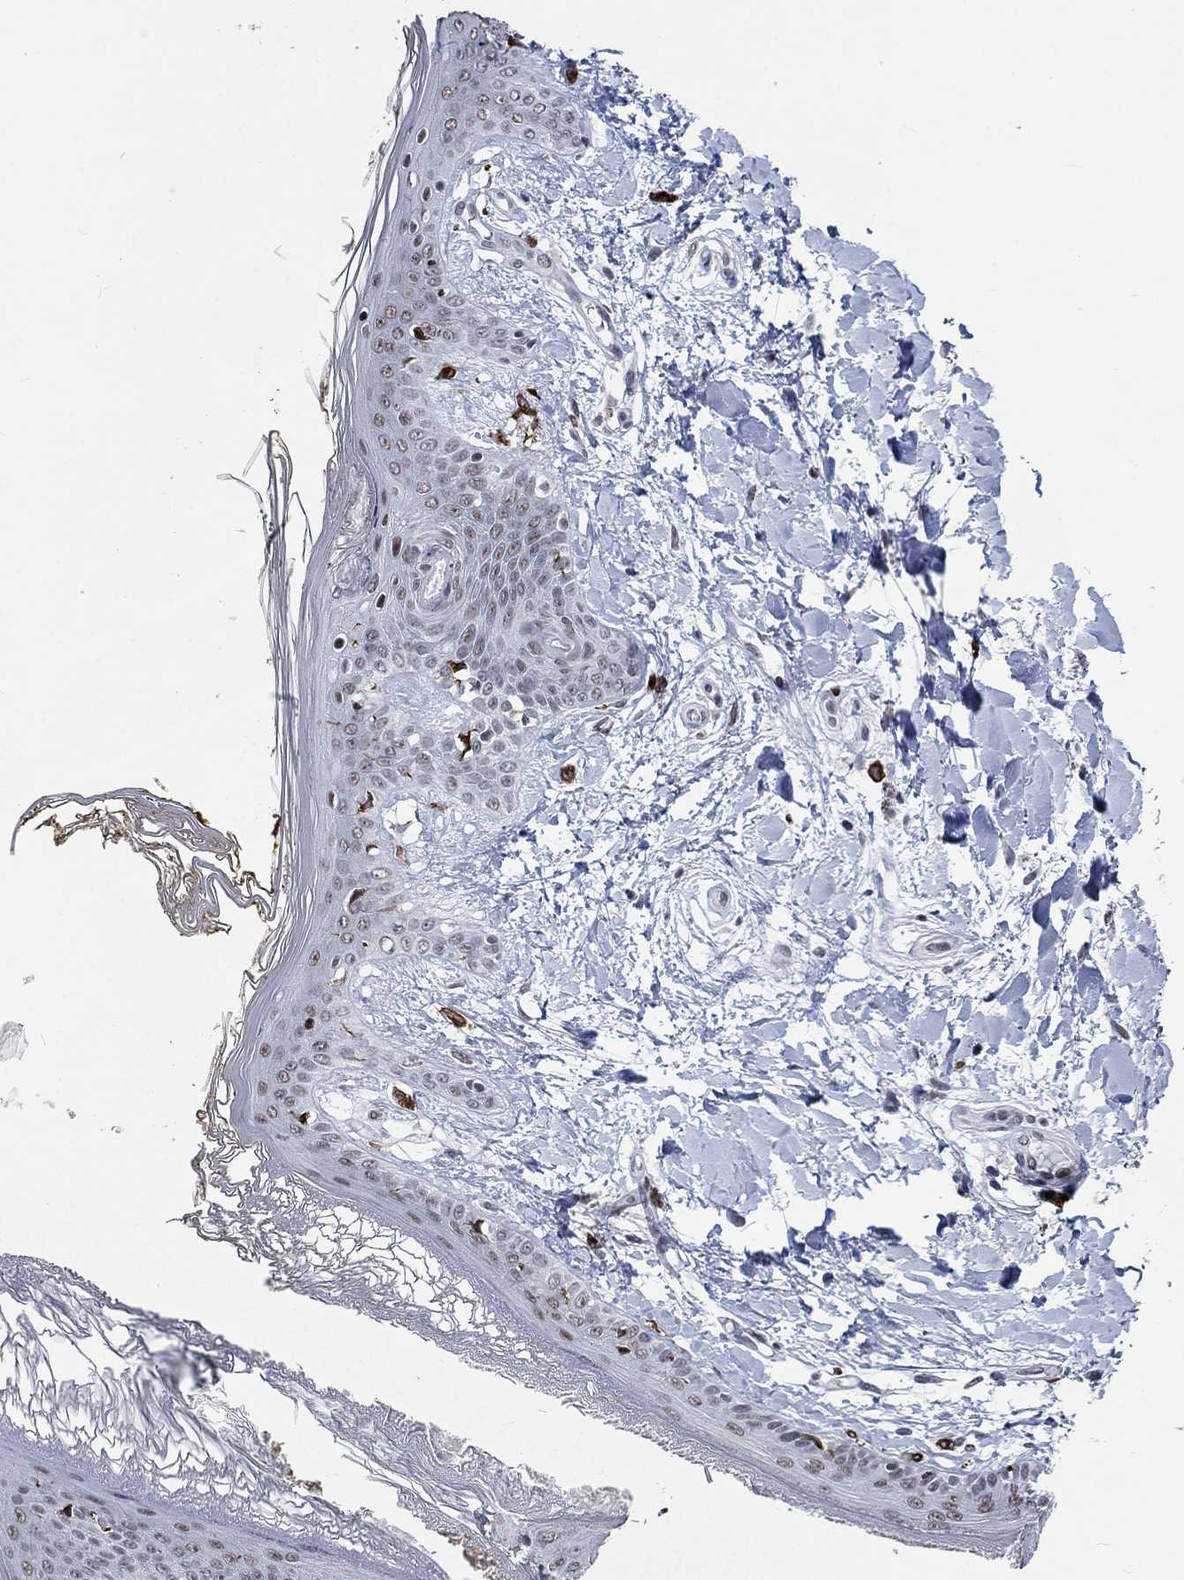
{"staining": {"intensity": "negative", "quantity": "none", "location": "none"}, "tissue": "skin", "cell_type": "Fibroblasts", "image_type": "normal", "snomed": [{"axis": "morphology", "description": "Normal tissue, NOS"}, {"axis": "topography", "description": "Skin"}], "caption": "DAB immunohistochemical staining of normal skin shows no significant expression in fibroblasts. (DAB (3,3'-diaminobenzidine) immunohistochemistry, high magnification).", "gene": "HCFC1", "patient": {"sex": "female", "age": 34}}